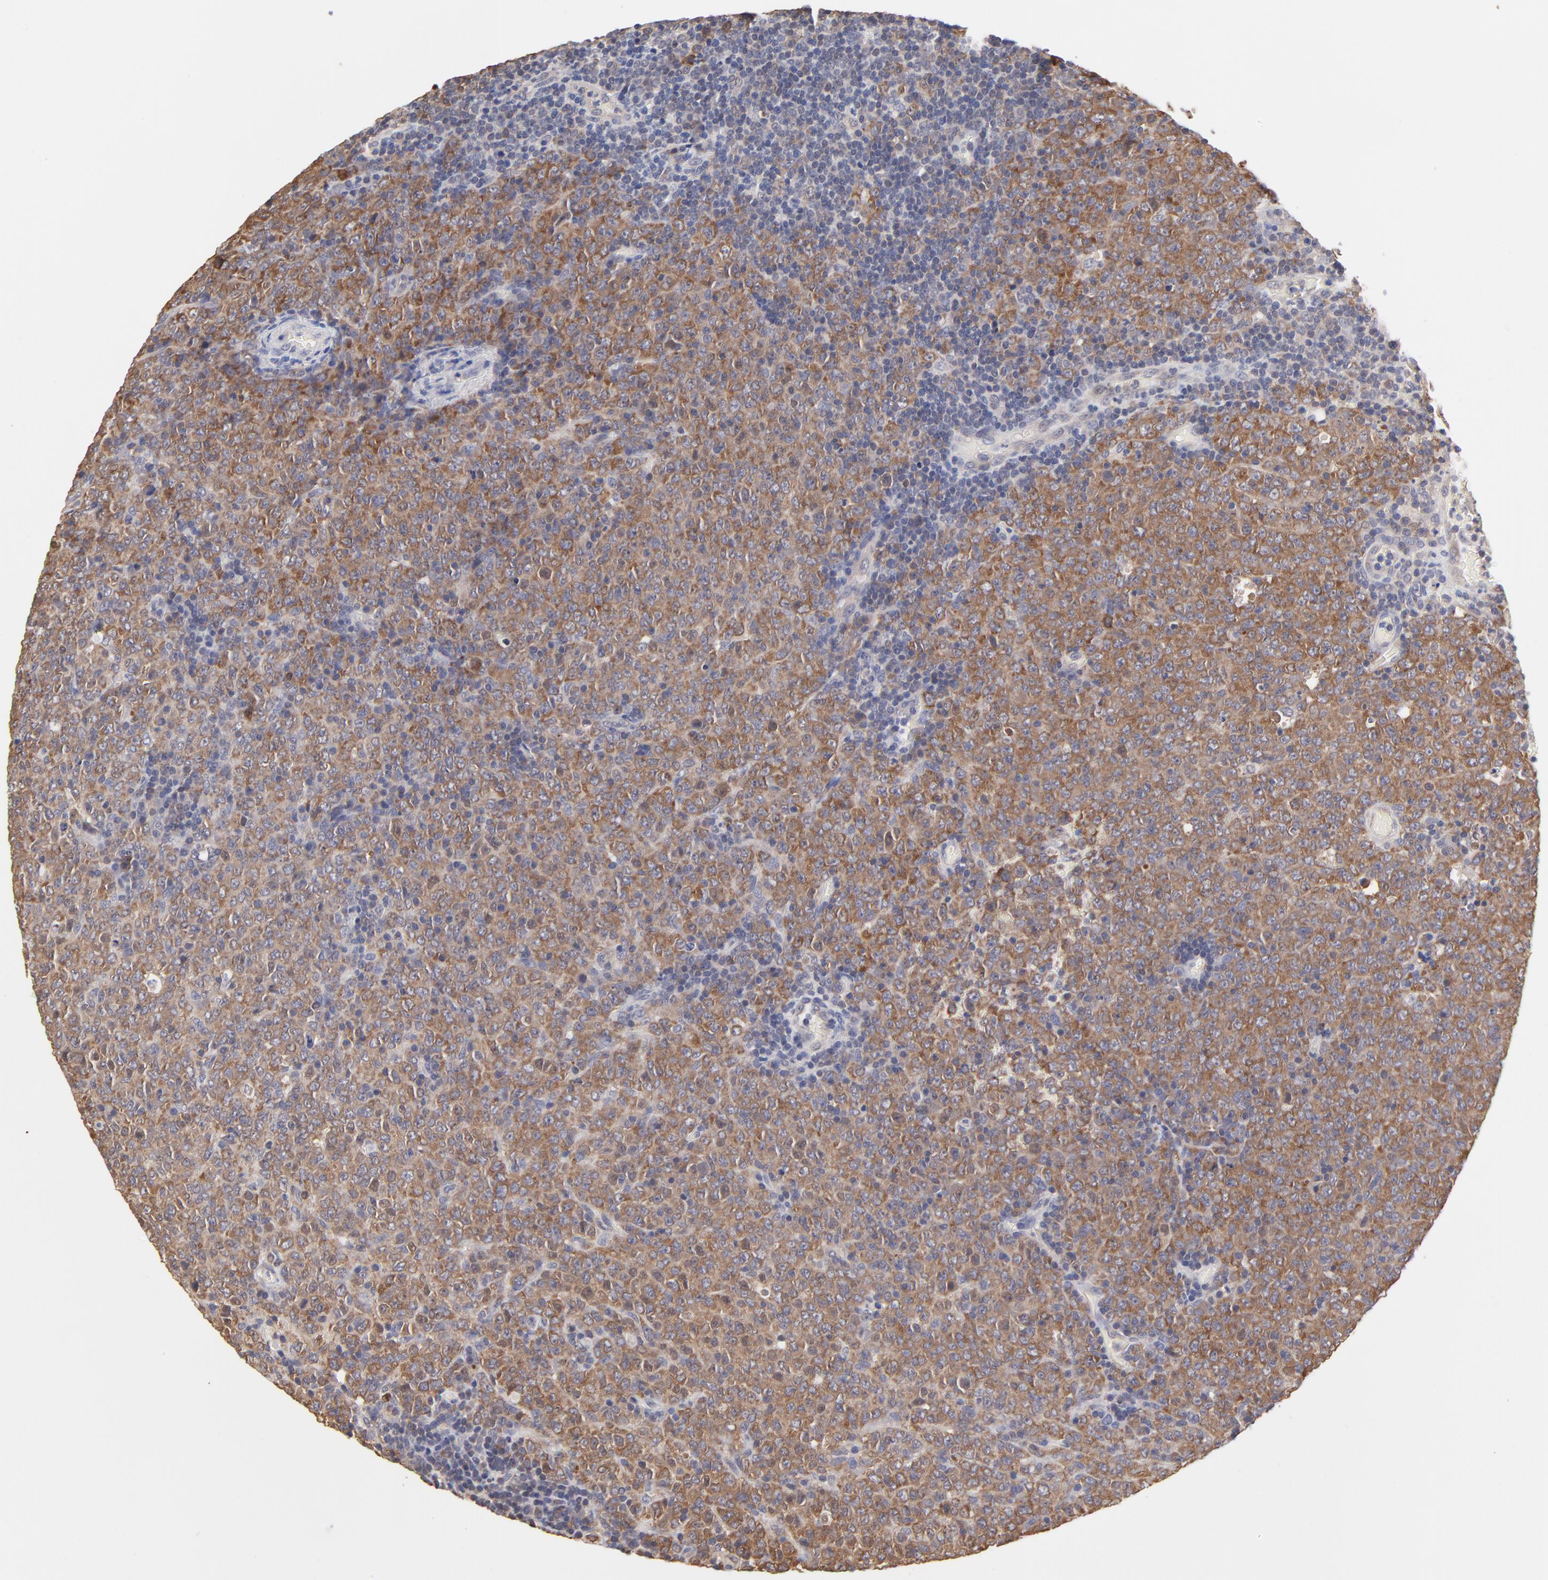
{"staining": {"intensity": "moderate", "quantity": ">75%", "location": "cytoplasmic/membranous"}, "tissue": "lymphoma", "cell_type": "Tumor cells", "image_type": "cancer", "snomed": [{"axis": "morphology", "description": "Malignant lymphoma, non-Hodgkin's type, High grade"}, {"axis": "topography", "description": "Tonsil"}], "caption": "Moderate cytoplasmic/membranous protein expression is seen in about >75% of tumor cells in lymphoma.", "gene": "CCT2", "patient": {"sex": "female", "age": 36}}